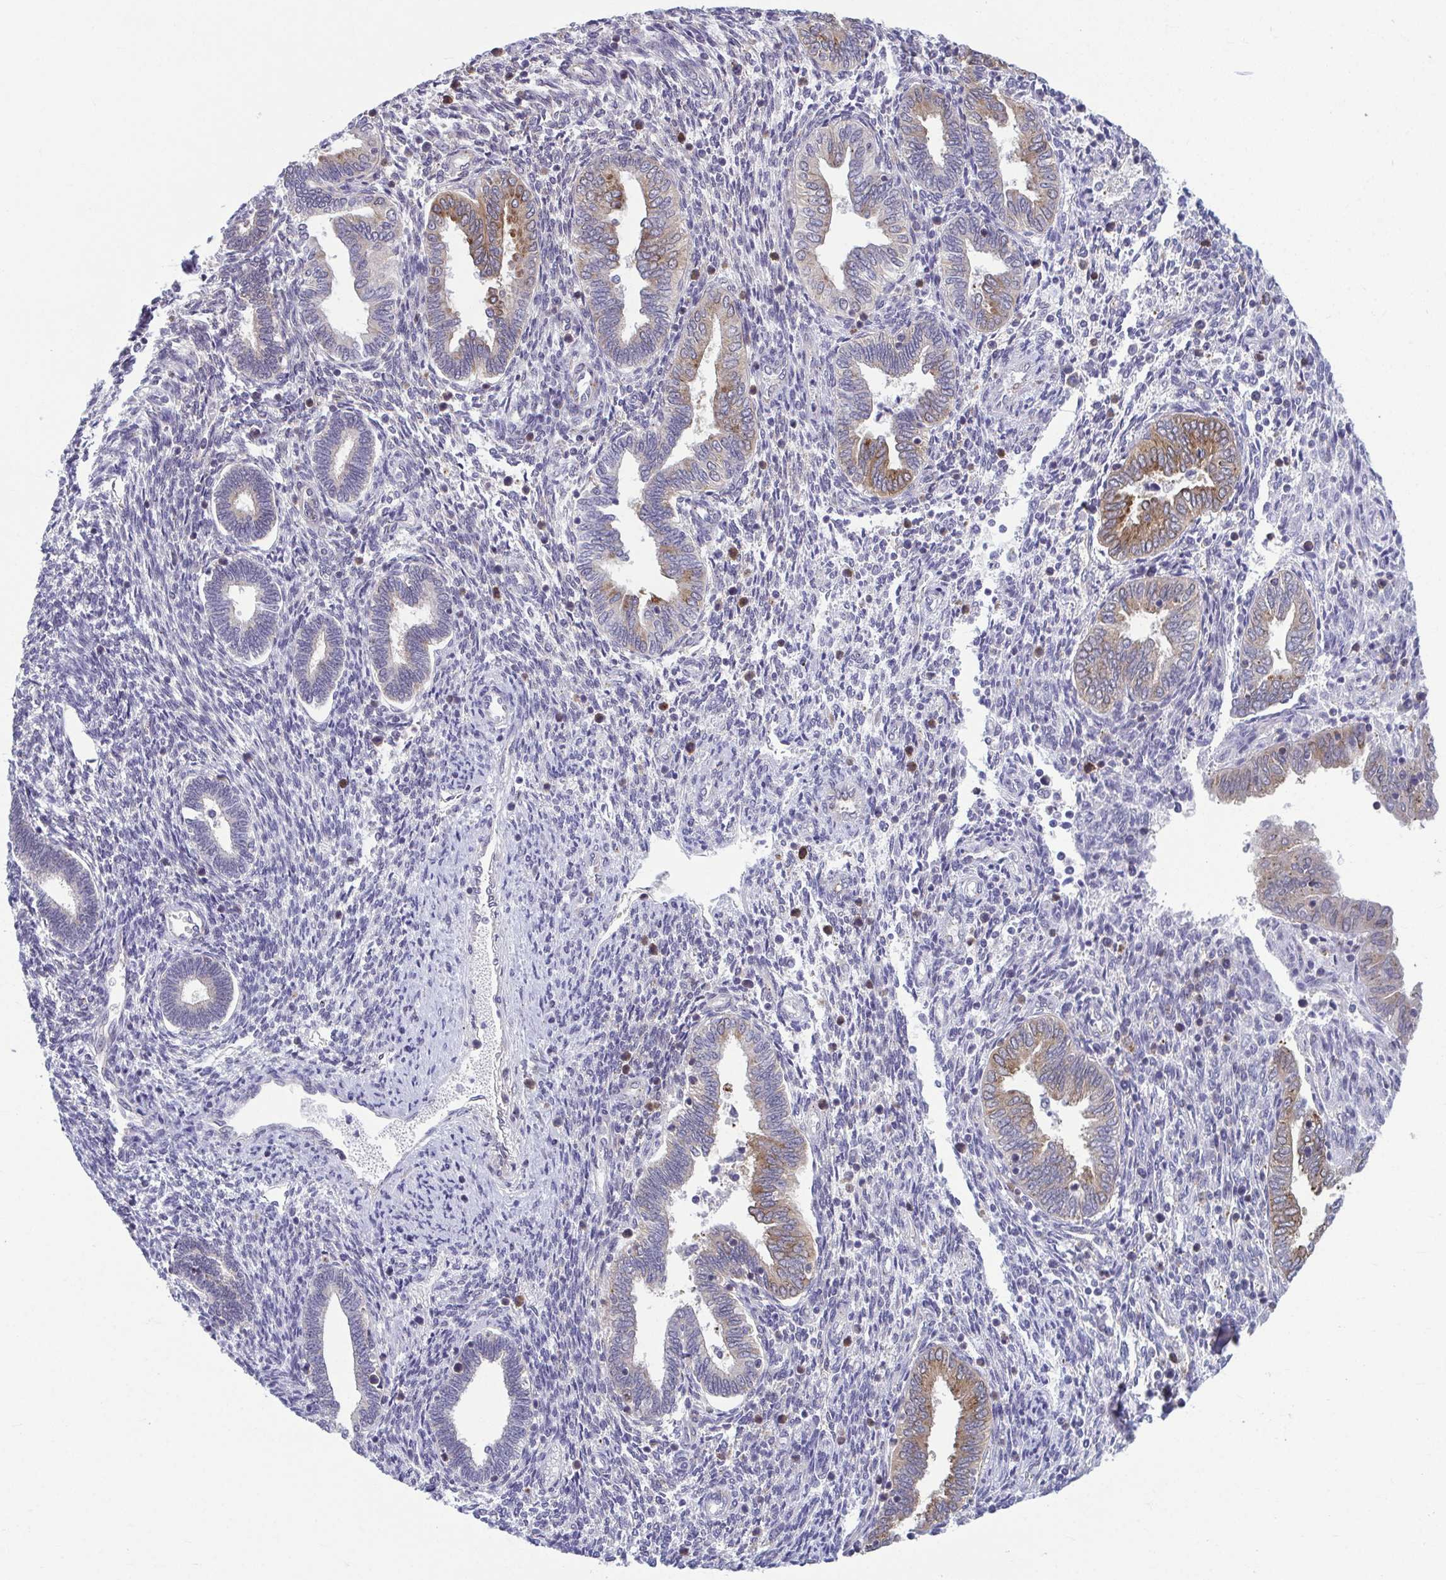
{"staining": {"intensity": "negative", "quantity": "none", "location": "none"}, "tissue": "endometrium", "cell_type": "Cells in endometrial stroma", "image_type": "normal", "snomed": [{"axis": "morphology", "description": "Normal tissue, NOS"}, {"axis": "topography", "description": "Endometrium"}], "caption": "DAB immunohistochemical staining of benign human endometrium shows no significant expression in cells in endometrial stroma. Nuclei are stained in blue.", "gene": "TMEM108", "patient": {"sex": "female", "age": 42}}